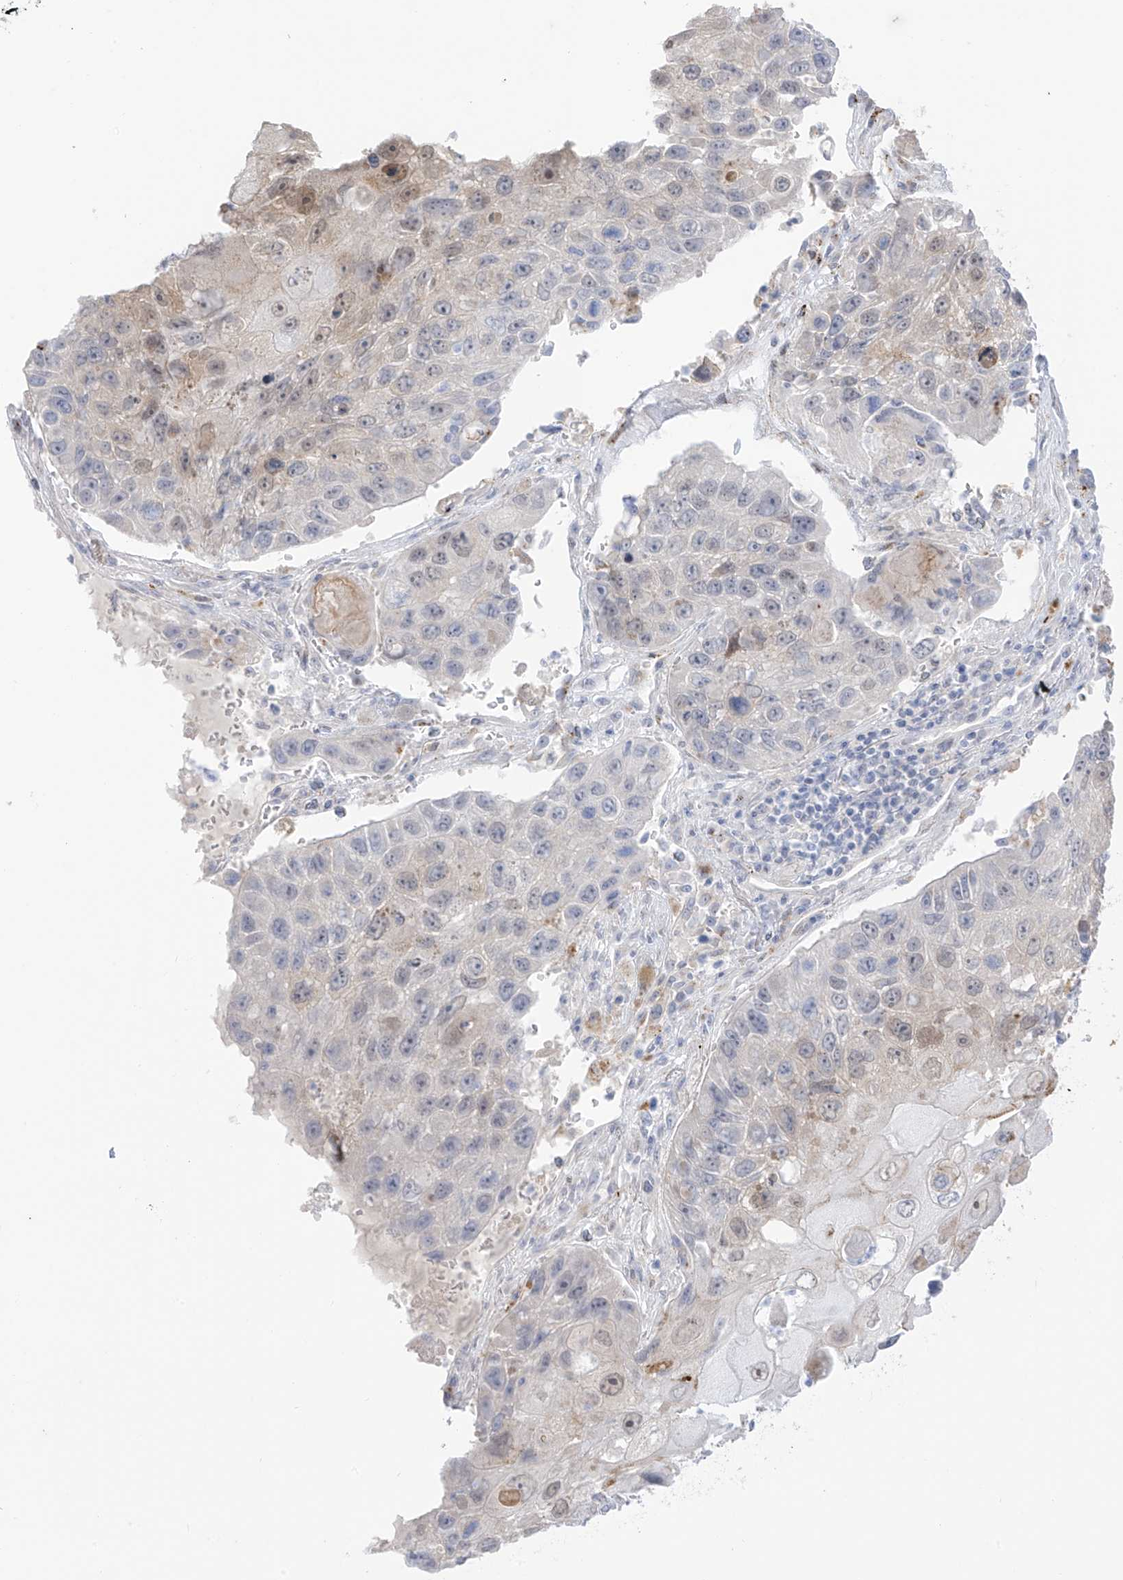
{"staining": {"intensity": "negative", "quantity": "none", "location": "none"}, "tissue": "lung cancer", "cell_type": "Tumor cells", "image_type": "cancer", "snomed": [{"axis": "morphology", "description": "Squamous cell carcinoma, NOS"}, {"axis": "topography", "description": "Lung"}], "caption": "Immunohistochemistry photomicrograph of lung cancer stained for a protein (brown), which shows no expression in tumor cells.", "gene": "PSPH", "patient": {"sex": "male", "age": 61}}